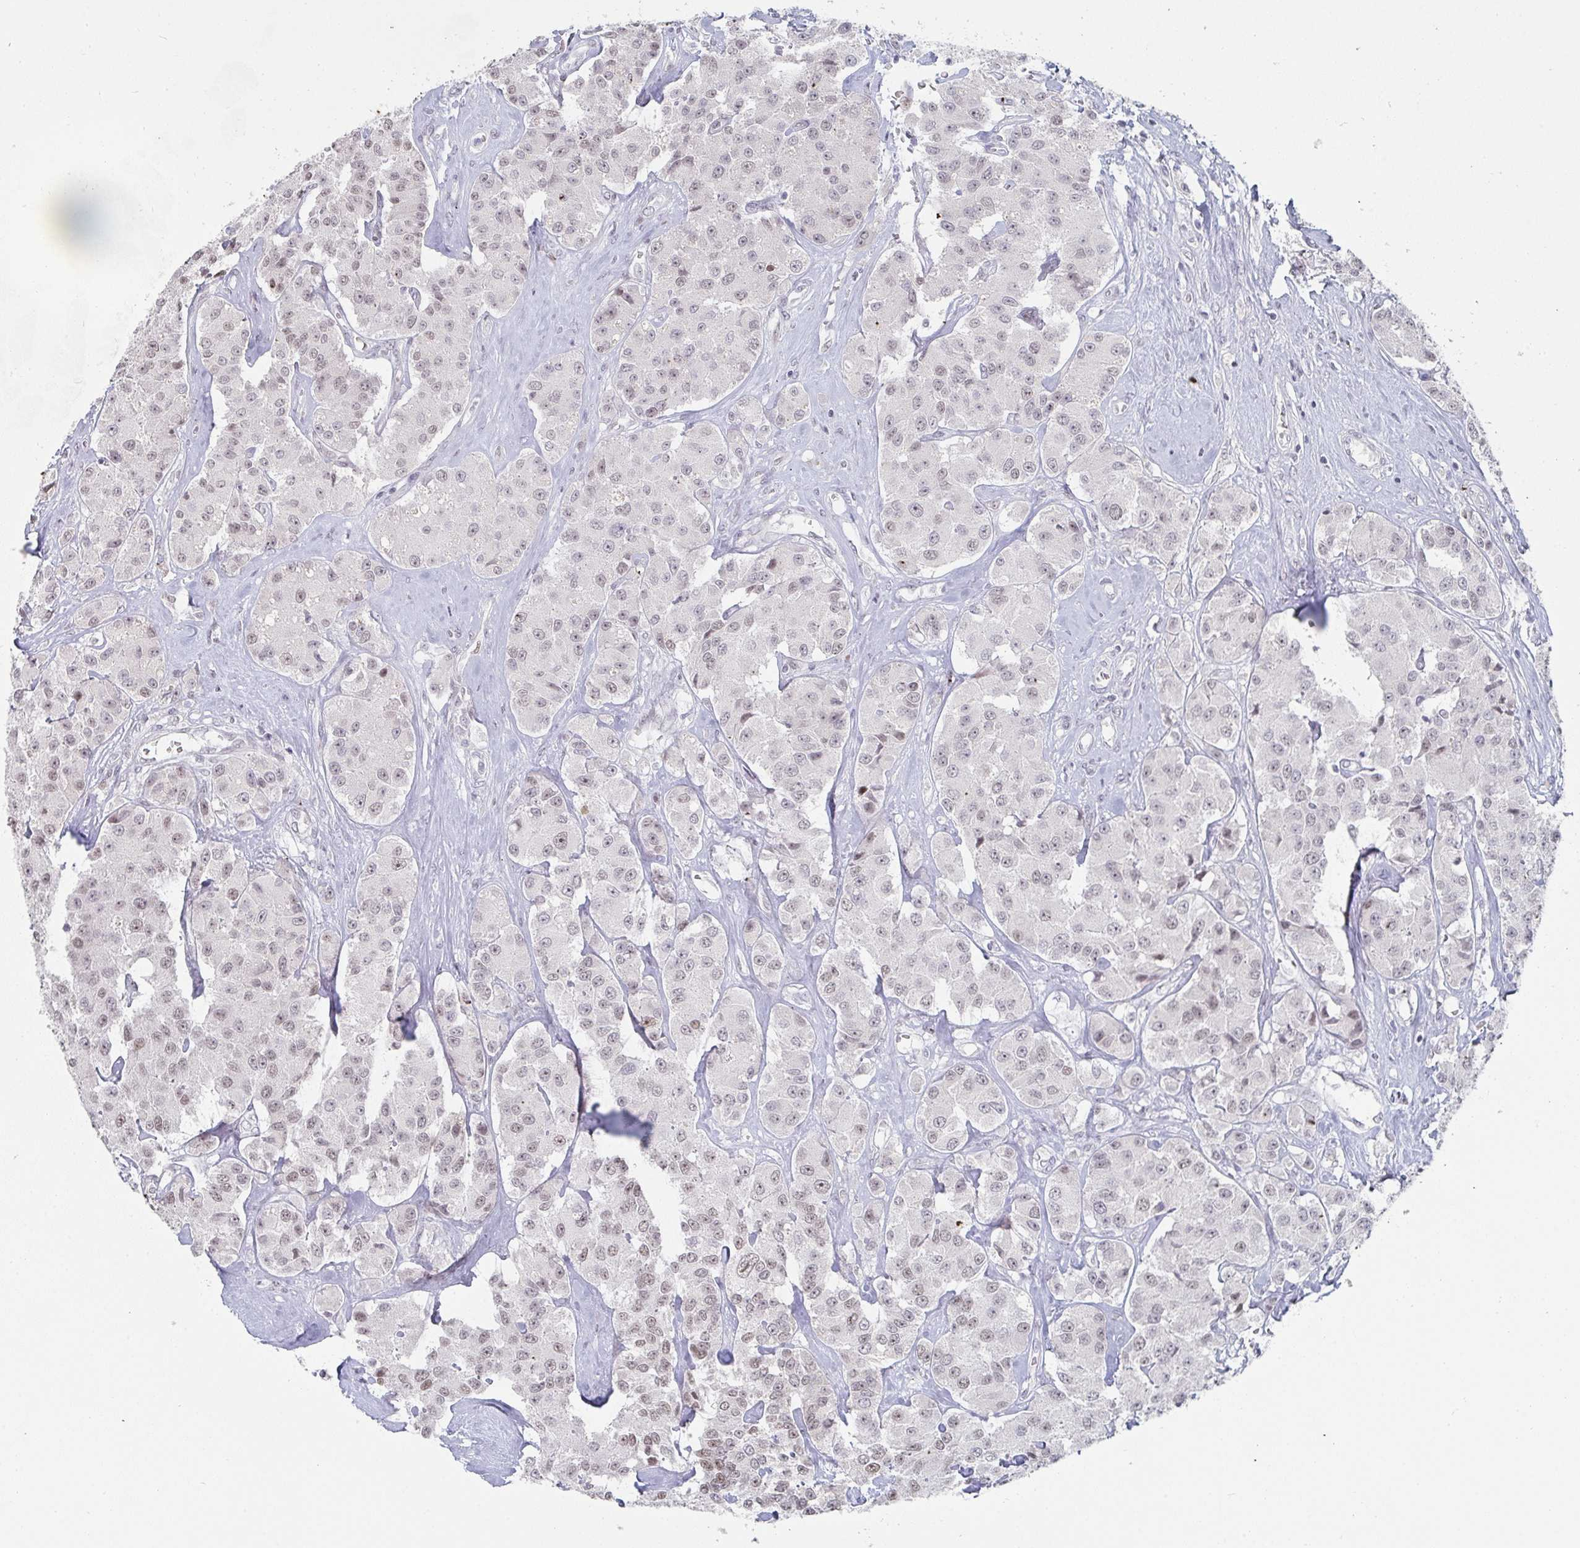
{"staining": {"intensity": "weak", "quantity": ">75%", "location": "nuclear"}, "tissue": "carcinoid", "cell_type": "Tumor cells", "image_type": "cancer", "snomed": [{"axis": "morphology", "description": "Carcinoid, malignant, NOS"}, {"axis": "topography", "description": "Pancreas"}], "caption": "Protein expression analysis of carcinoid displays weak nuclear staining in approximately >75% of tumor cells.", "gene": "POU2AF2", "patient": {"sex": "male", "age": 41}}